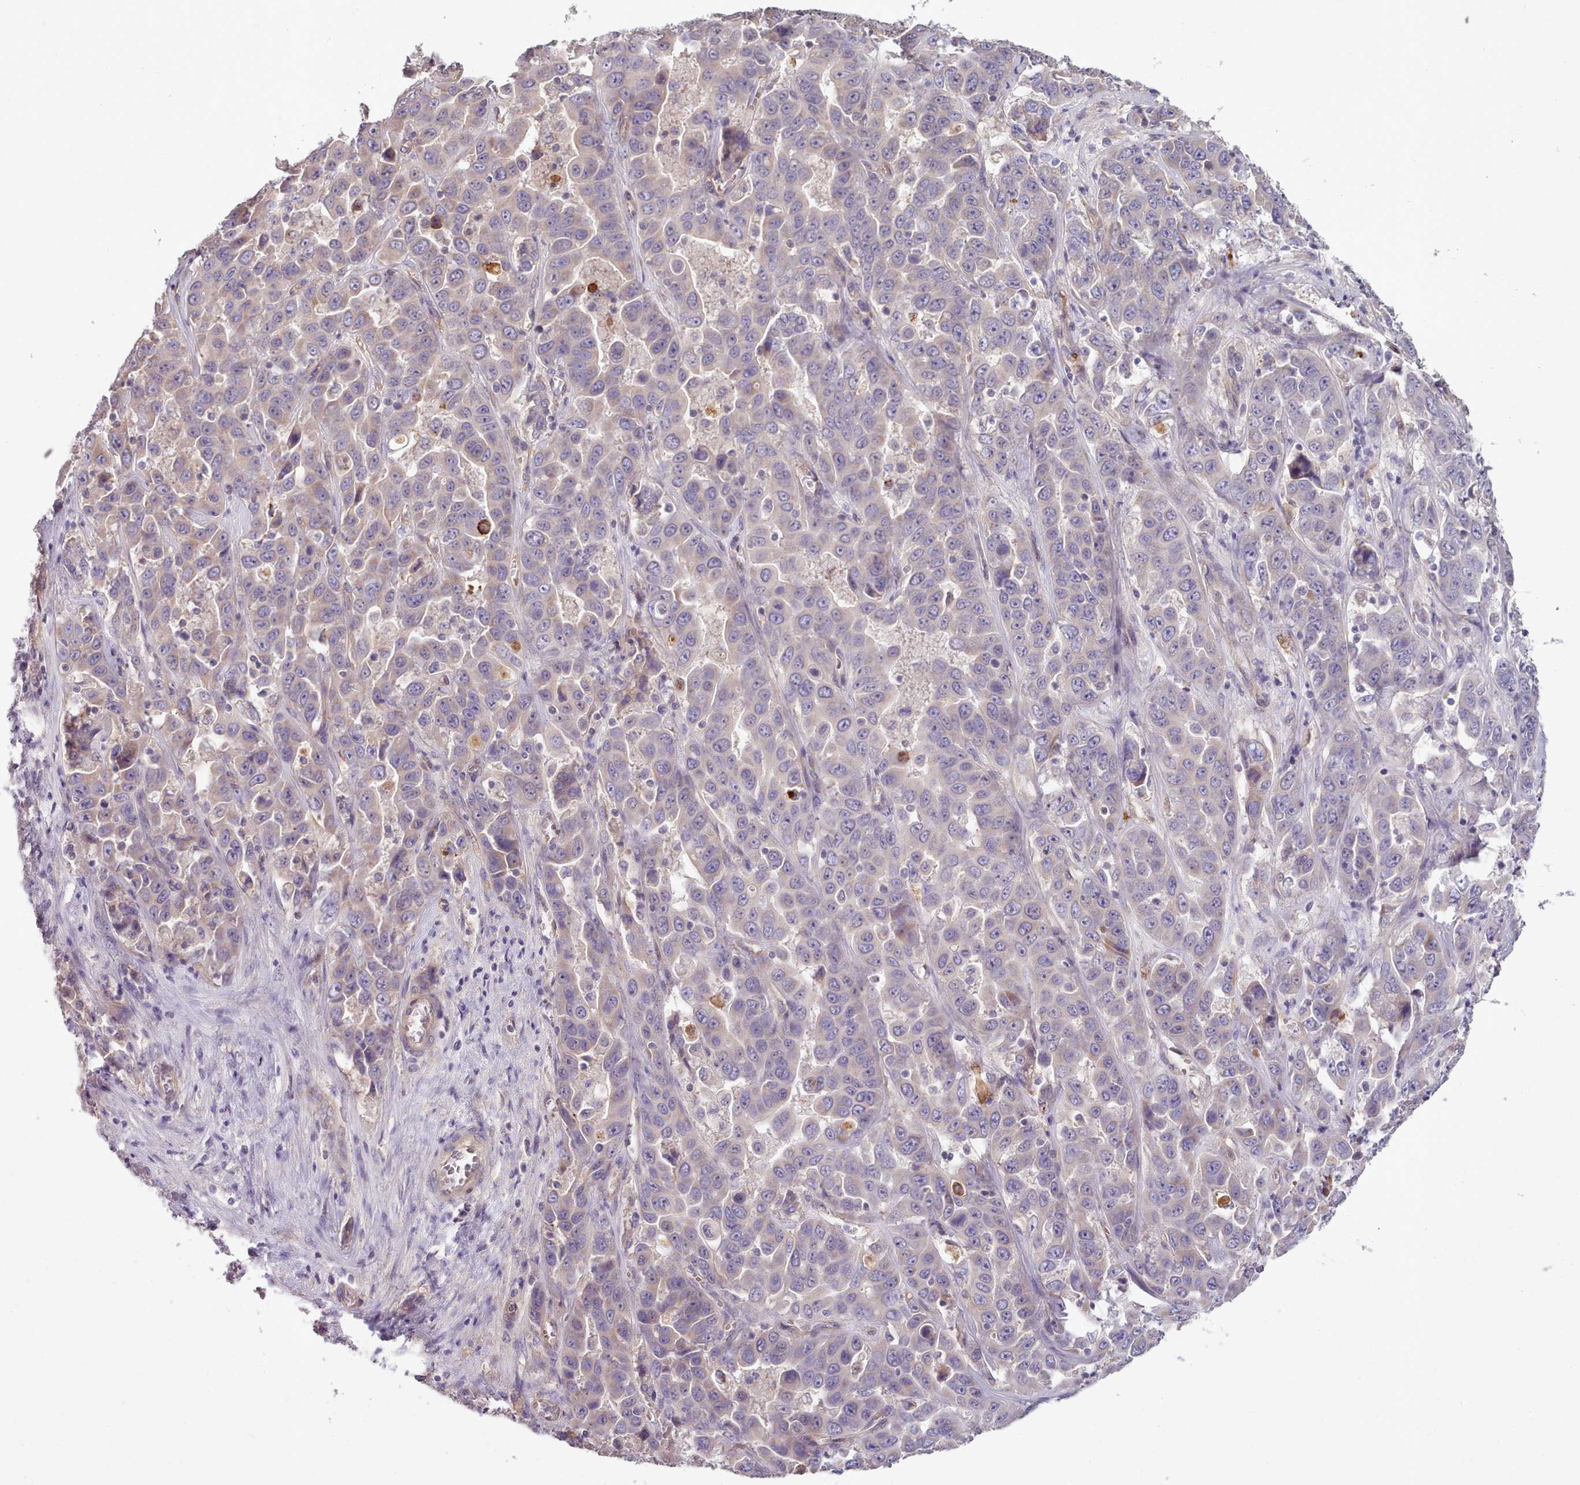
{"staining": {"intensity": "weak", "quantity": "25%-75%", "location": "cytoplasmic/membranous"}, "tissue": "liver cancer", "cell_type": "Tumor cells", "image_type": "cancer", "snomed": [{"axis": "morphology", "description": "Cholangiocarcinoma"}, {"axis": "topography", "description": "Liver"}], "caption": "This histopathology image demonstrates cholangiocarcinoma (liver) stained with immunohistochemistry to label a protein in brown. The cytoplasmic/membranous of tumor cells show weak positivity for the protein. Nuclei are counter-stained blue.", "gene": "DPF1", "patient": {"sex": "female", "age": 52}}